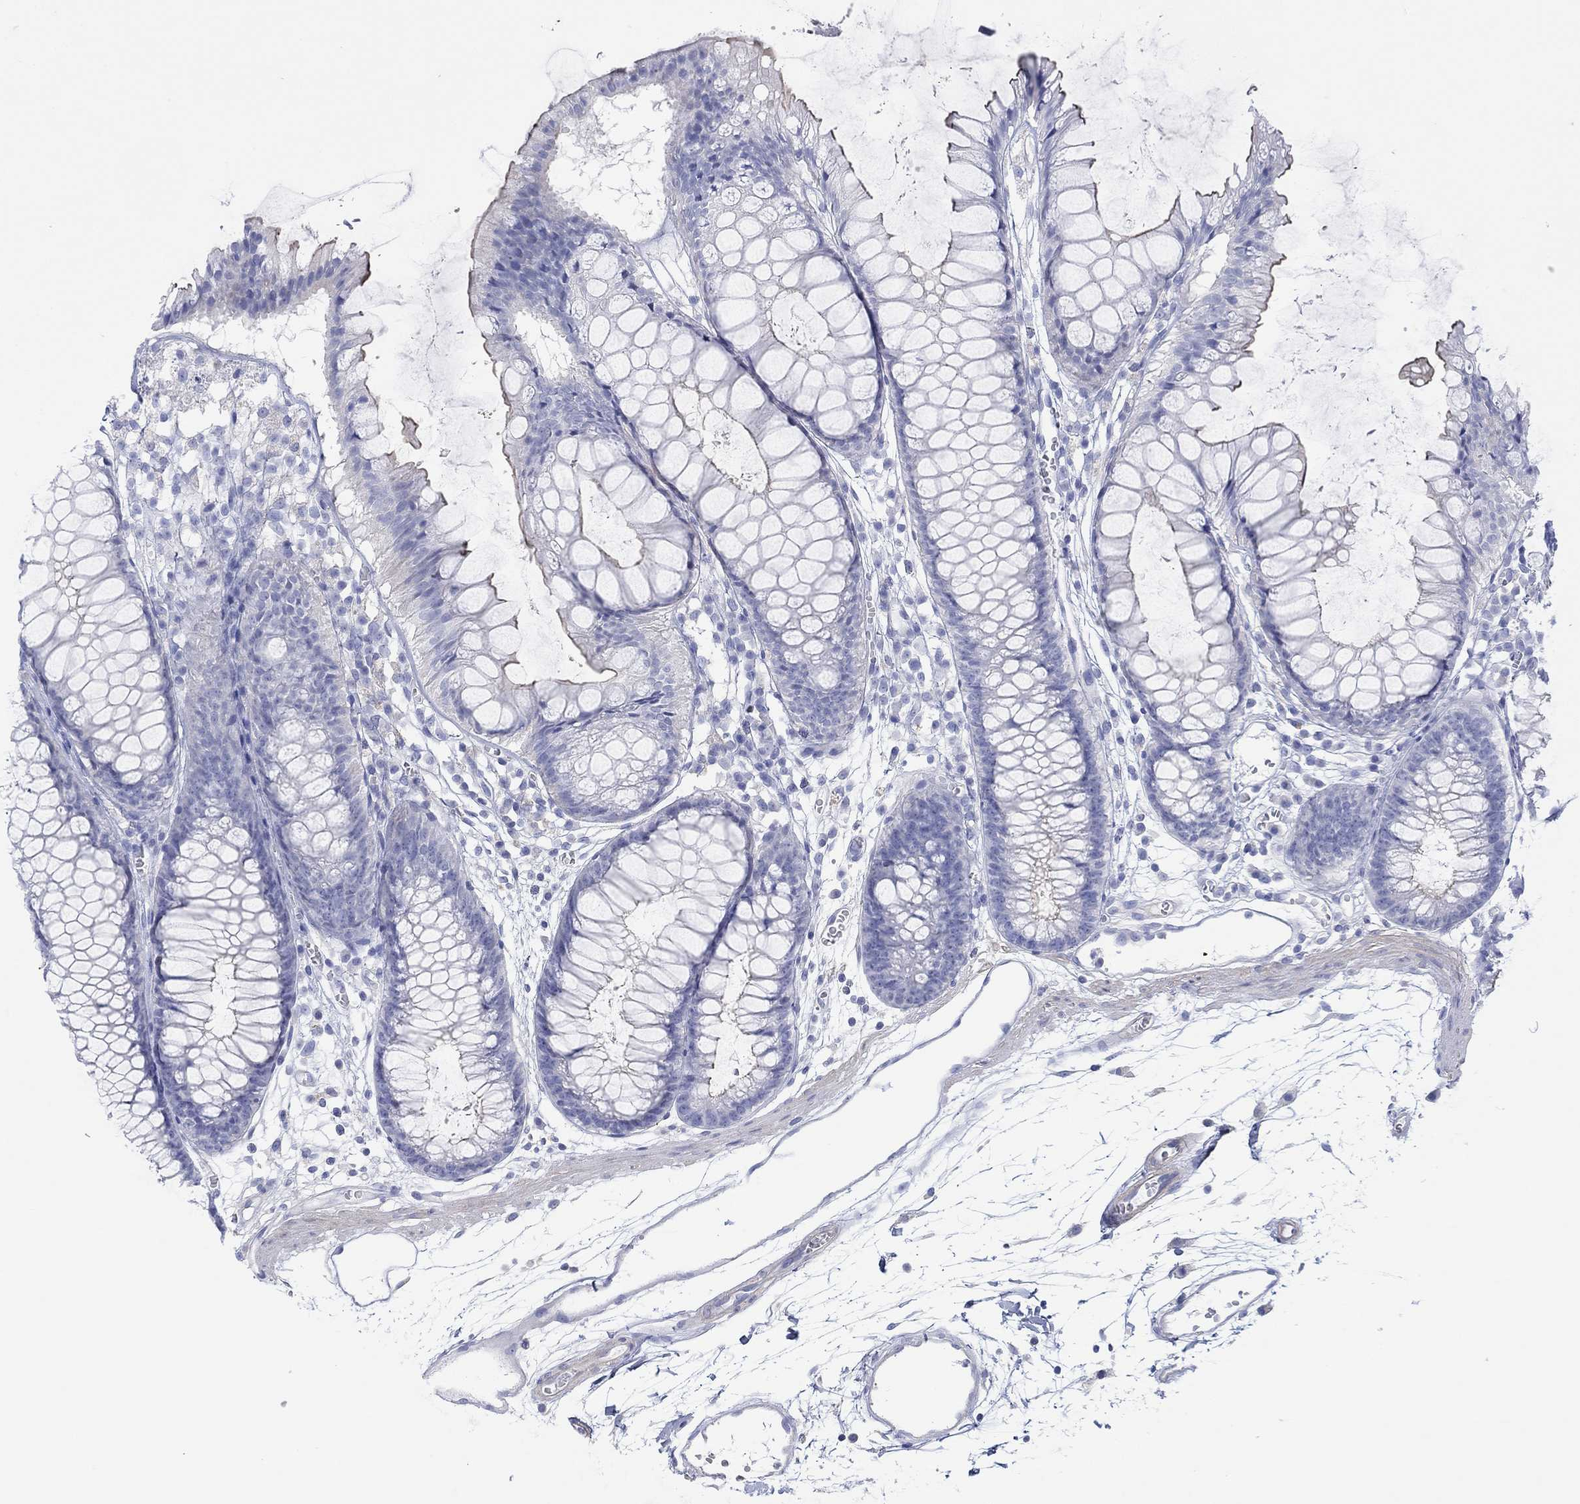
{"staining": {"intensity": "negative", "quantity": "none", "location": "none"}, "tissue": "colon", "cell_type": "Endothelial cells", "image_type": "normal", "snomed": [{"axis": "morphology", "description": "Normal tissue, NOS"}, {"axis": "morphology", "description": "Adenocarcinoma, NOS"}, {"axis": "topography", "description": "Colon"}], "caption": "This is a histopathology image of IHC staining of benign colon, which shows no staining in endothelial cells.", "gene": "PPIL6", "patient": {"sex": "male", "age": 65}}